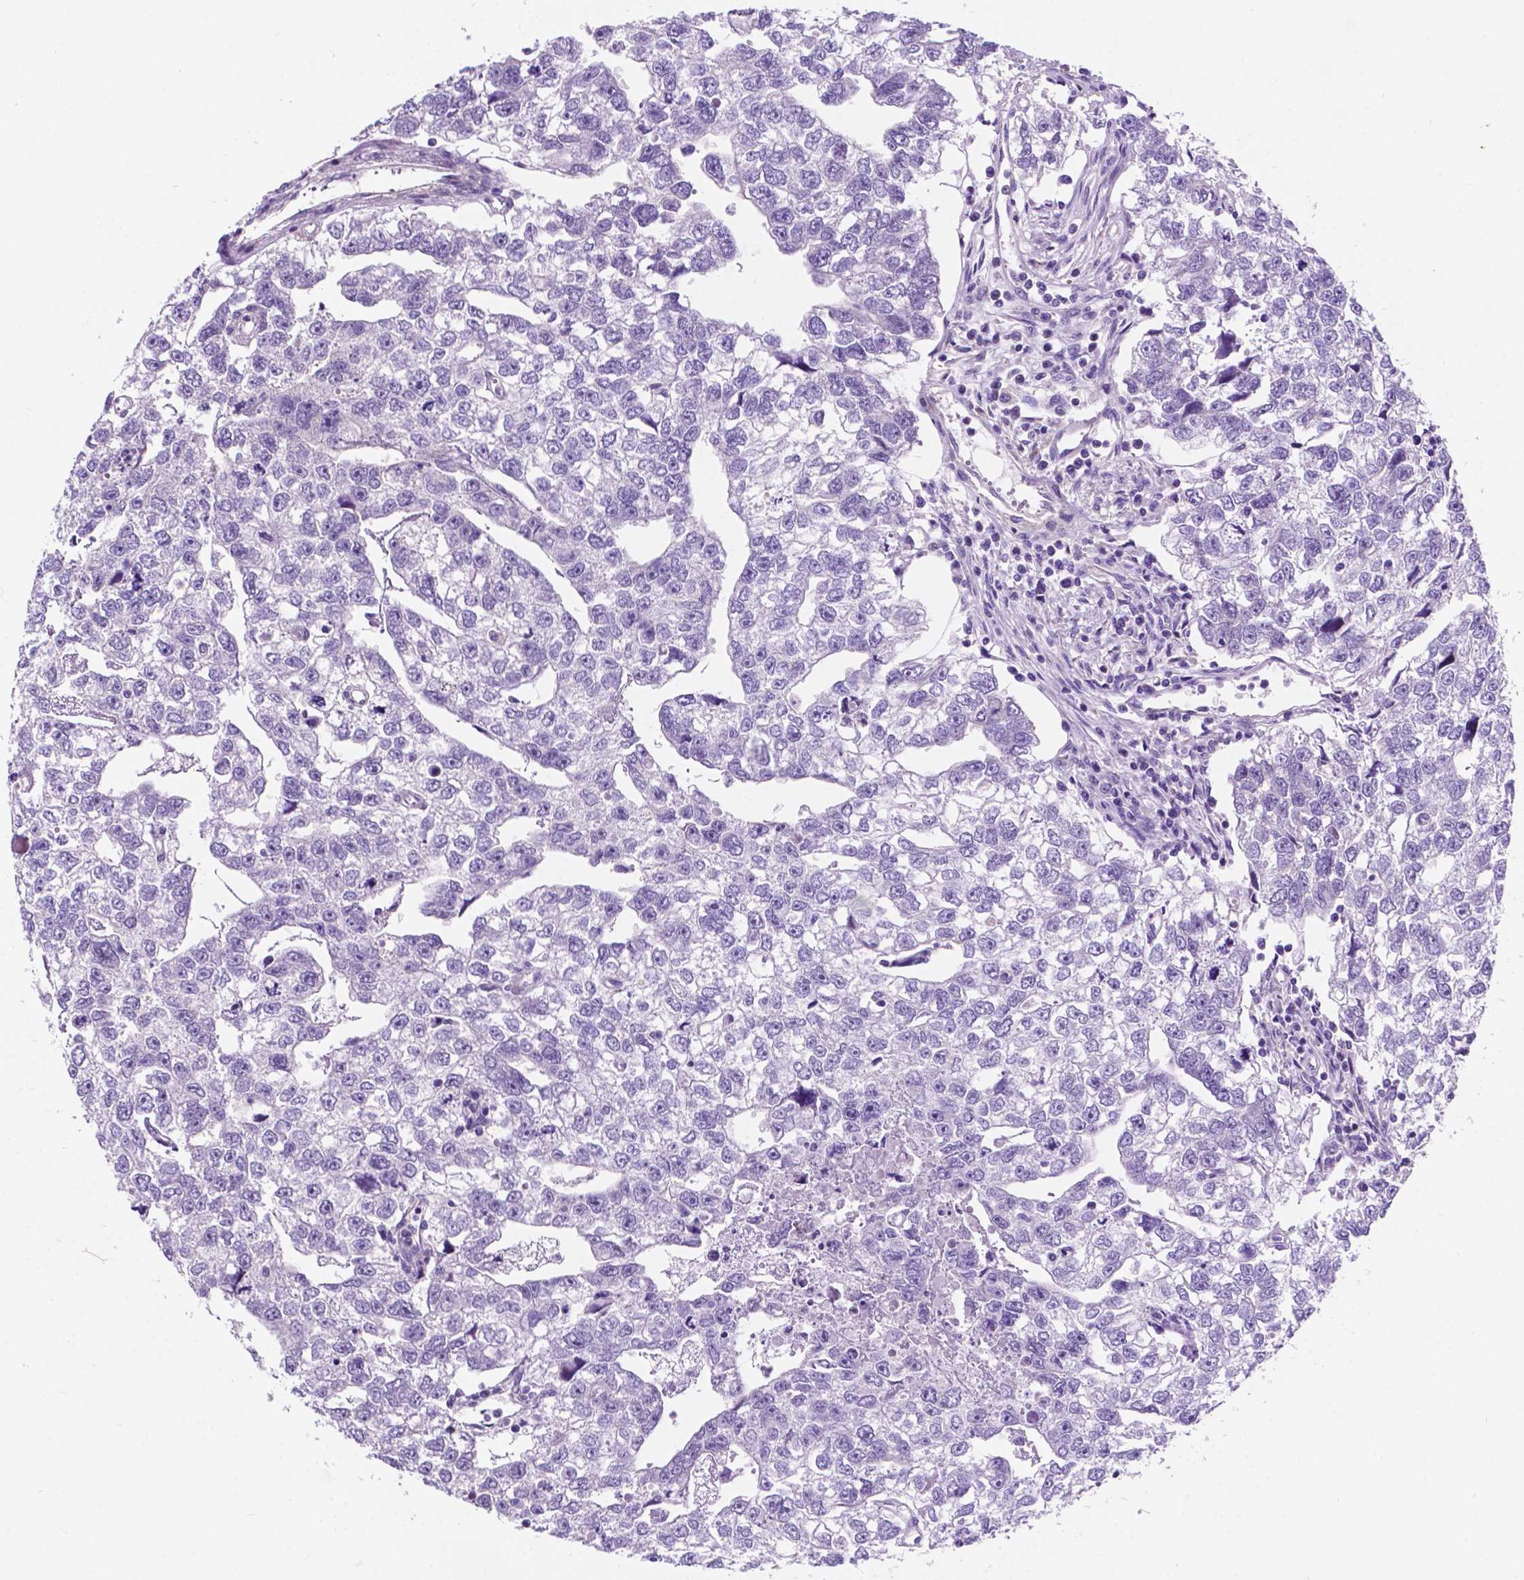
{"staining": {"intensity": "negative", "quantity": "none", "location": "none"}, "tissue": "testis cancer", "cell_type": "Tumor cells", "image_type": "cancer", "snomed": [{"axis": "morphology", "description": "Carcinoma, Embryonal, NOS"}, {"axis": "morphology", "description": "Teratoma, malignant, NOS"}, {"axis": "topography", "description": "Testis"}], "caption": "Testis cancer stained for a protein using immunohistochemistry reveals no positivity tumor cells.", "gene": "TRPV5", "patient": {"sex": "male", "age": 44}}